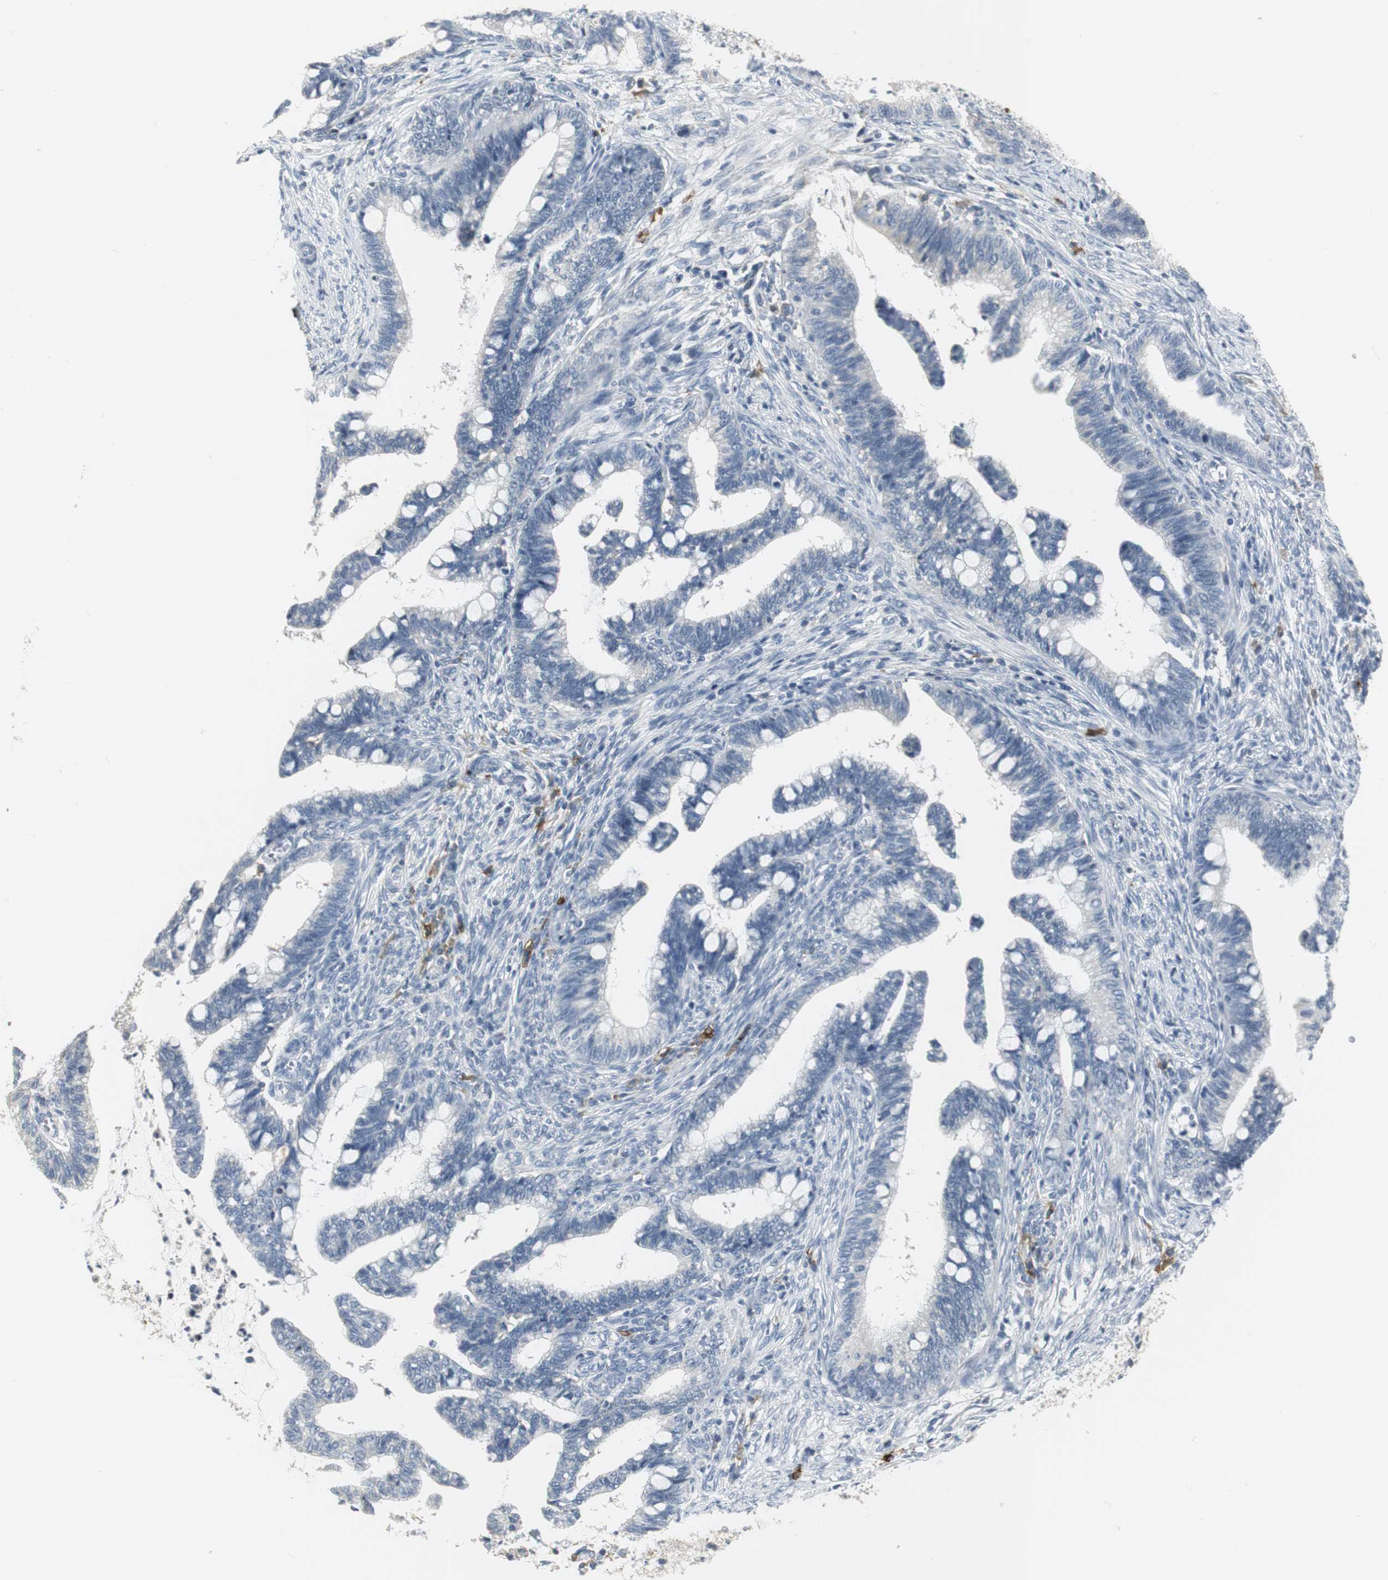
{"staining": {"intensity": "negative", "quantity": "none", "location": "none"}, "tissue": "cervical cancer", "cell_type": "Tumor cells", "image_type": "cancer", "snomed": [{"axis": "morphology", "description": "Adenocarcinoma, NOS"}, {"axis": "topography", "description": "Cervix"}], "caption": "The photomicrograph exhibits no significant positivity in tumor cells of adenocarcinoma (cervical). The staining was performed using DAB to visualize the protein expression in brown, while the nuclei were stained in blue with hematoxylin (Magnification: 20x).", "gene": "SLC2A5", "patient": {"sex": "female", "age": 36}}